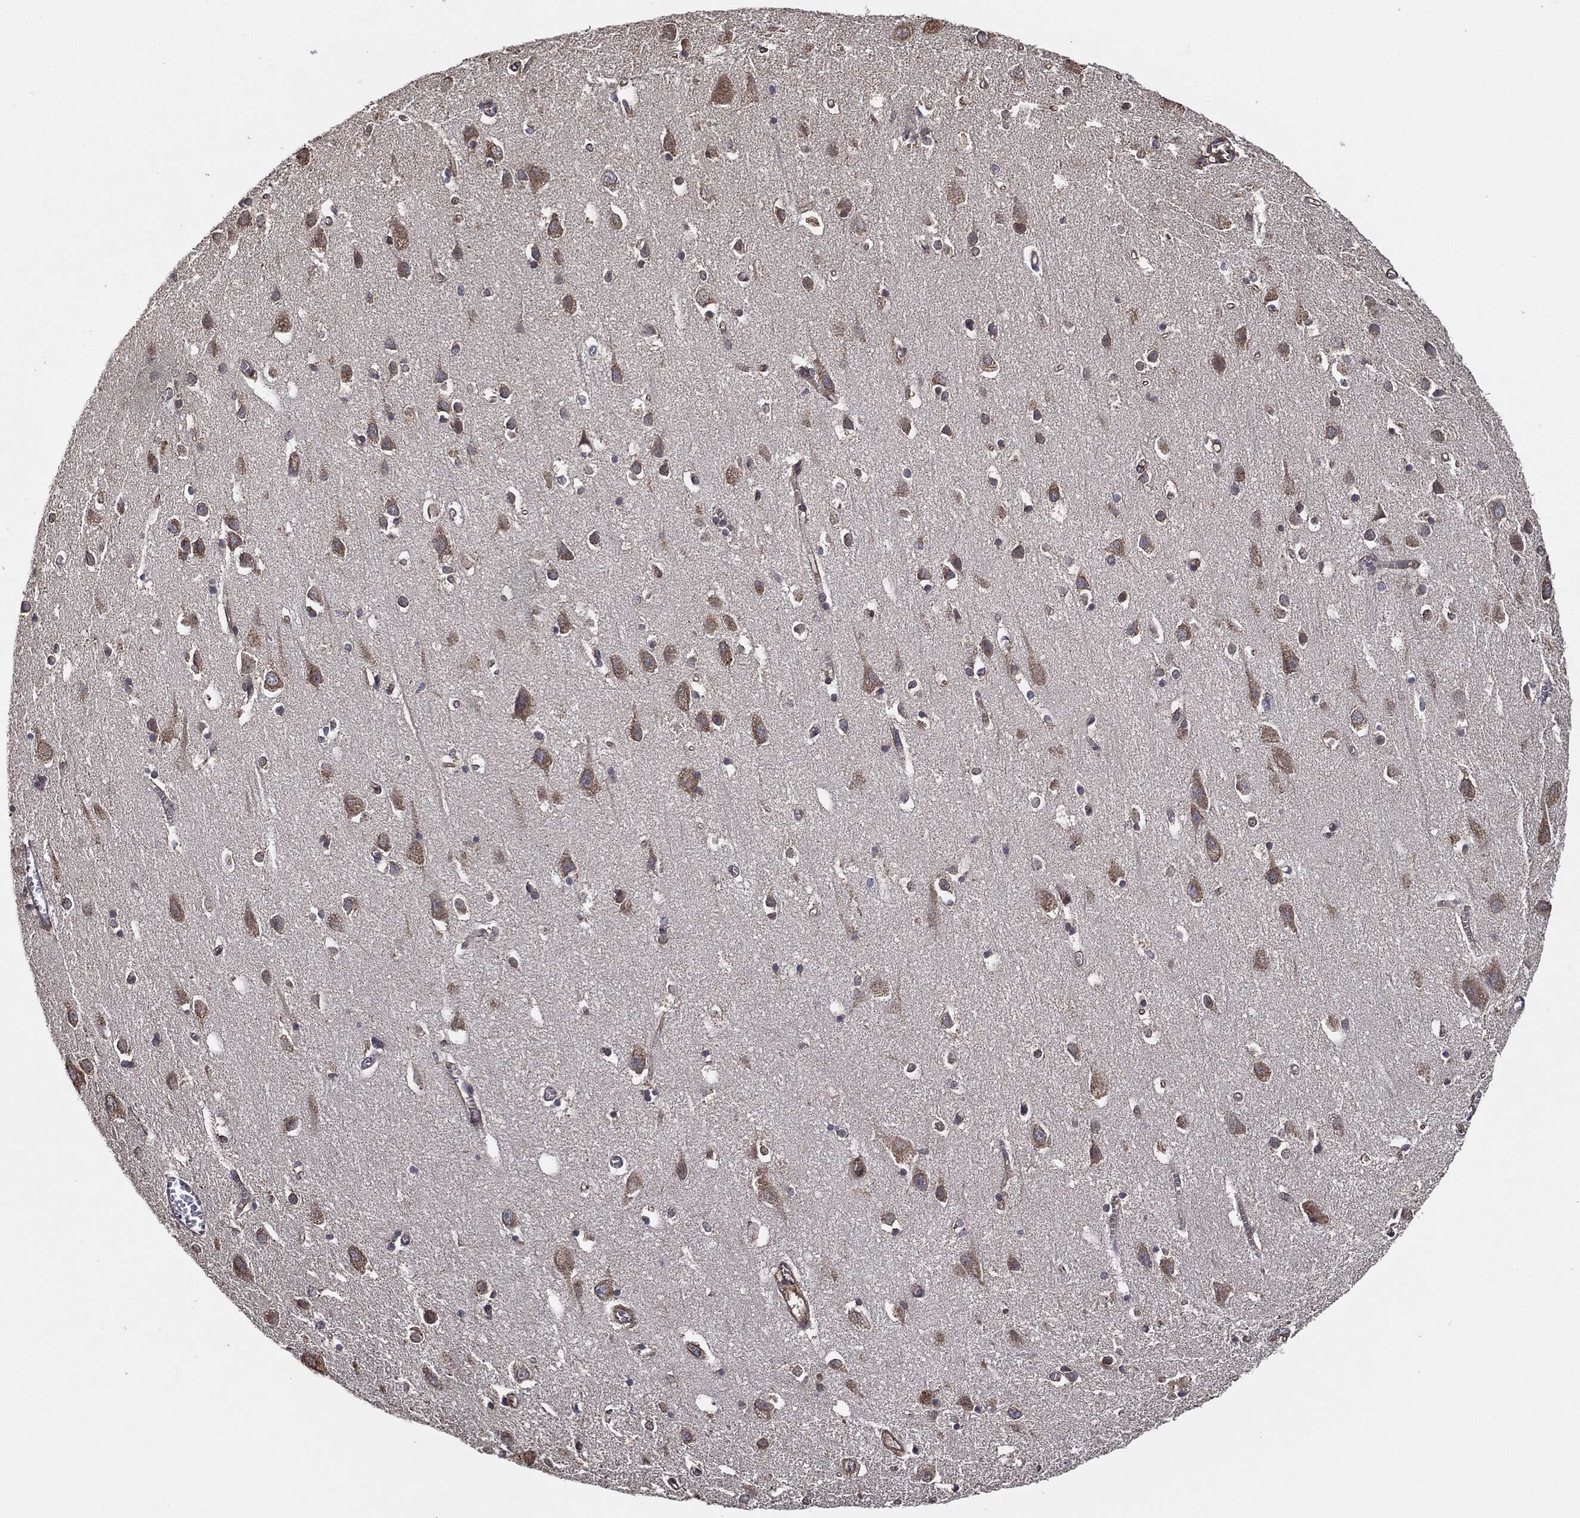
{"staining": {"intensity": "strong", "quantity": "25%-75%", "location": "cytoplasmic/membranous"}, "tissue": "cerebral cortex", "cell_type": "Endothelial cells", "image_type": "normal", "snomed": [{"axis": "morphology", "description": "Normal tissue, NOS"}, {"axis": "topography", "description": "Cerebral cortex"}], "caption": "High-power microscopy captured an IHC image of unremarkable cerebral cortex, revealing strong cytoplasmic/membranous staining in about 25%-75% of endothelial cells. Immunohistochemistry (ihc) stains the protein in brown and the nuclei are stained blue.", "gene": "CTNNA1", "patient": {"sex": "male", "age": 70}}